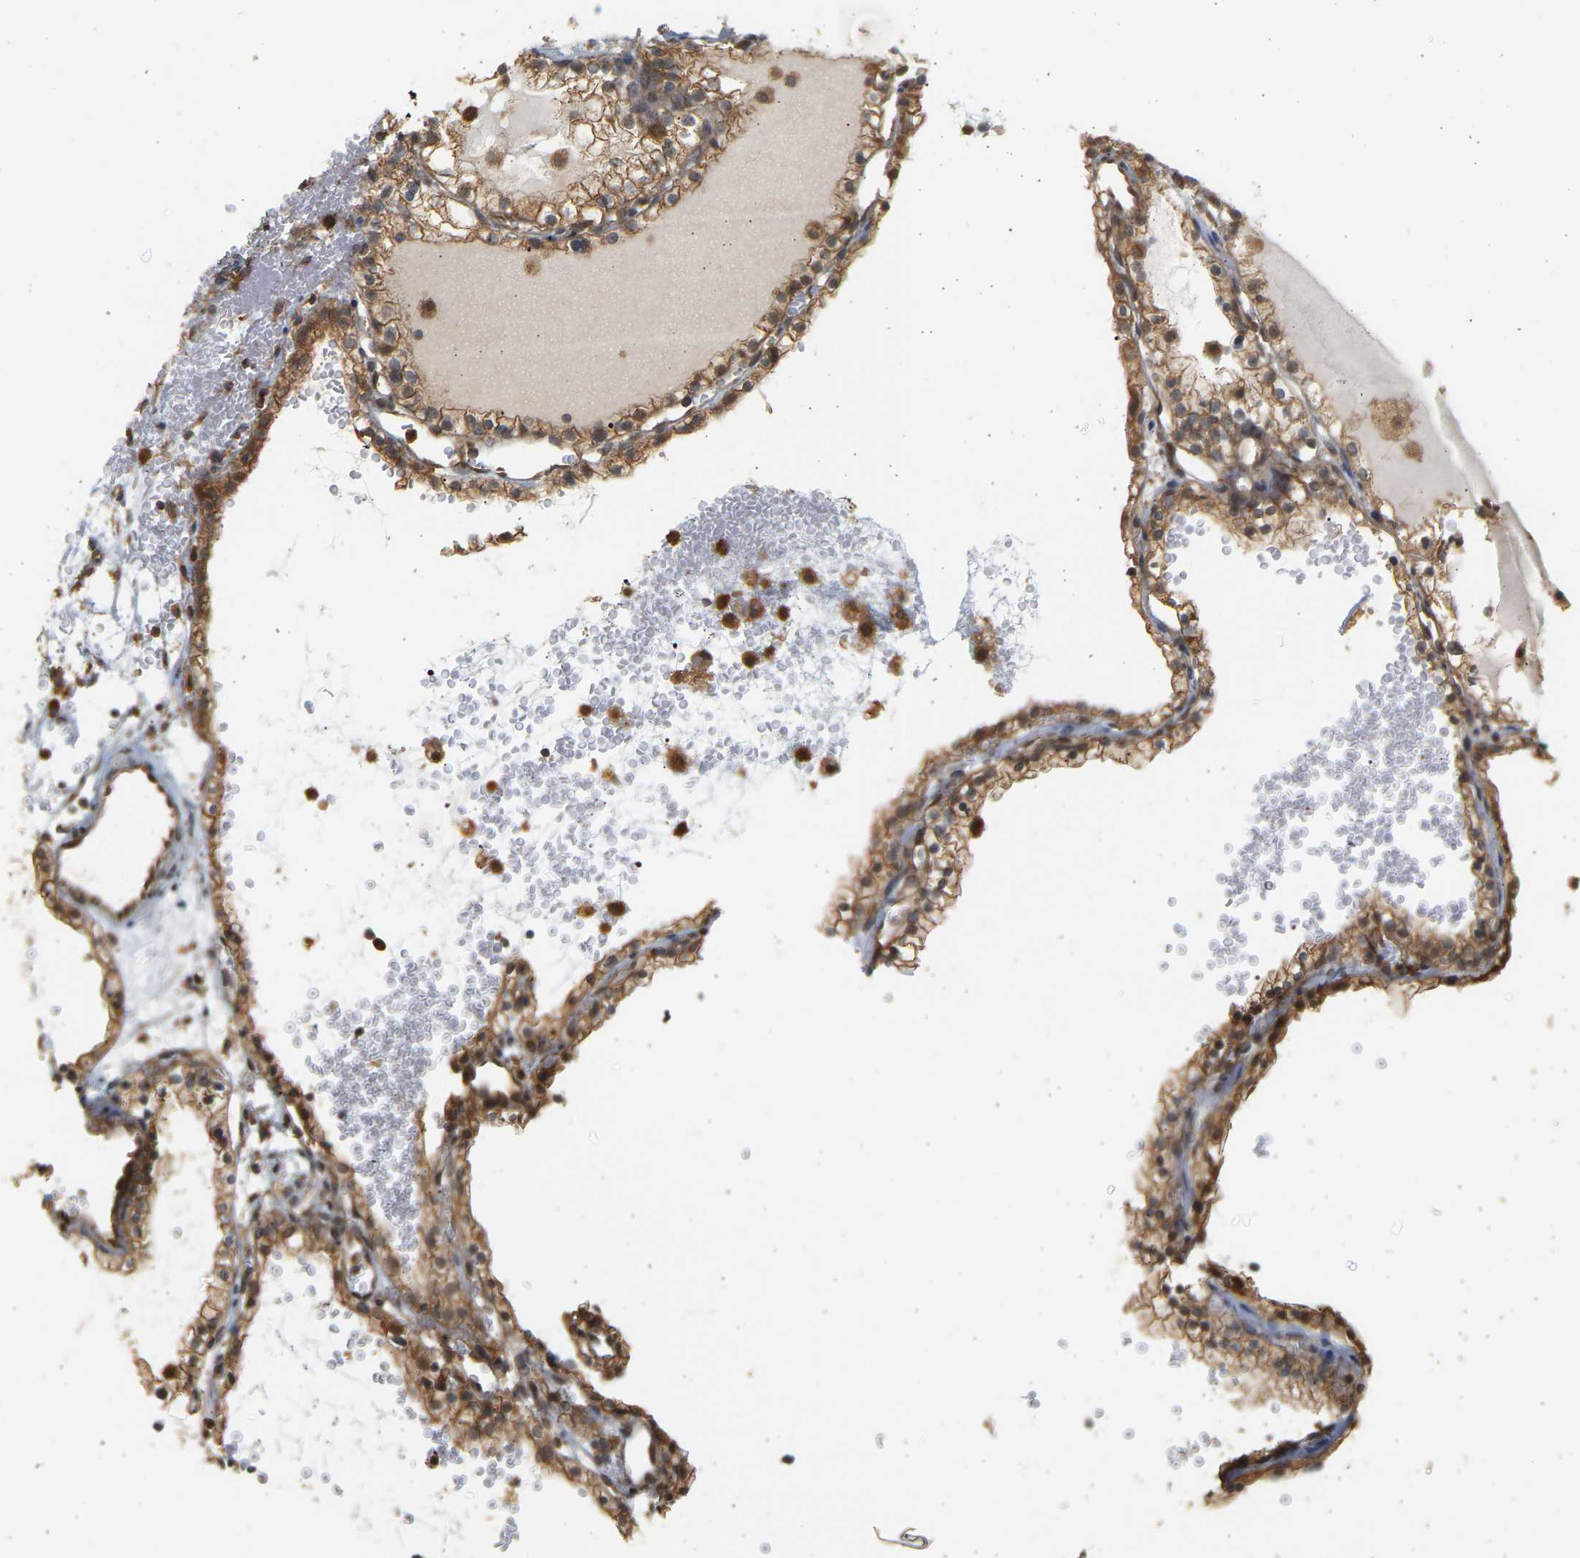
{"staining": {"intensity": "moderate", "quantity": ">75%", "location": "cytoplasmic/membranous"}, "tissue": "renal cancer", "cell_type": "Tumor cells", "image_type": "cancer", "snomed": [{"axis": "morphology", "description": "Adenocarcinoma, NOS"}, {"axis": "topography", "description": "Kidney"}], "caption": "The immunohistochemical stain shows moderate cytoplasmic/membranous staining in tumor cells of renal cancer (adenocarcinoma) tissue.", "gene": "B4GALT6", "patient": {"sex": "female", "age": 41}}